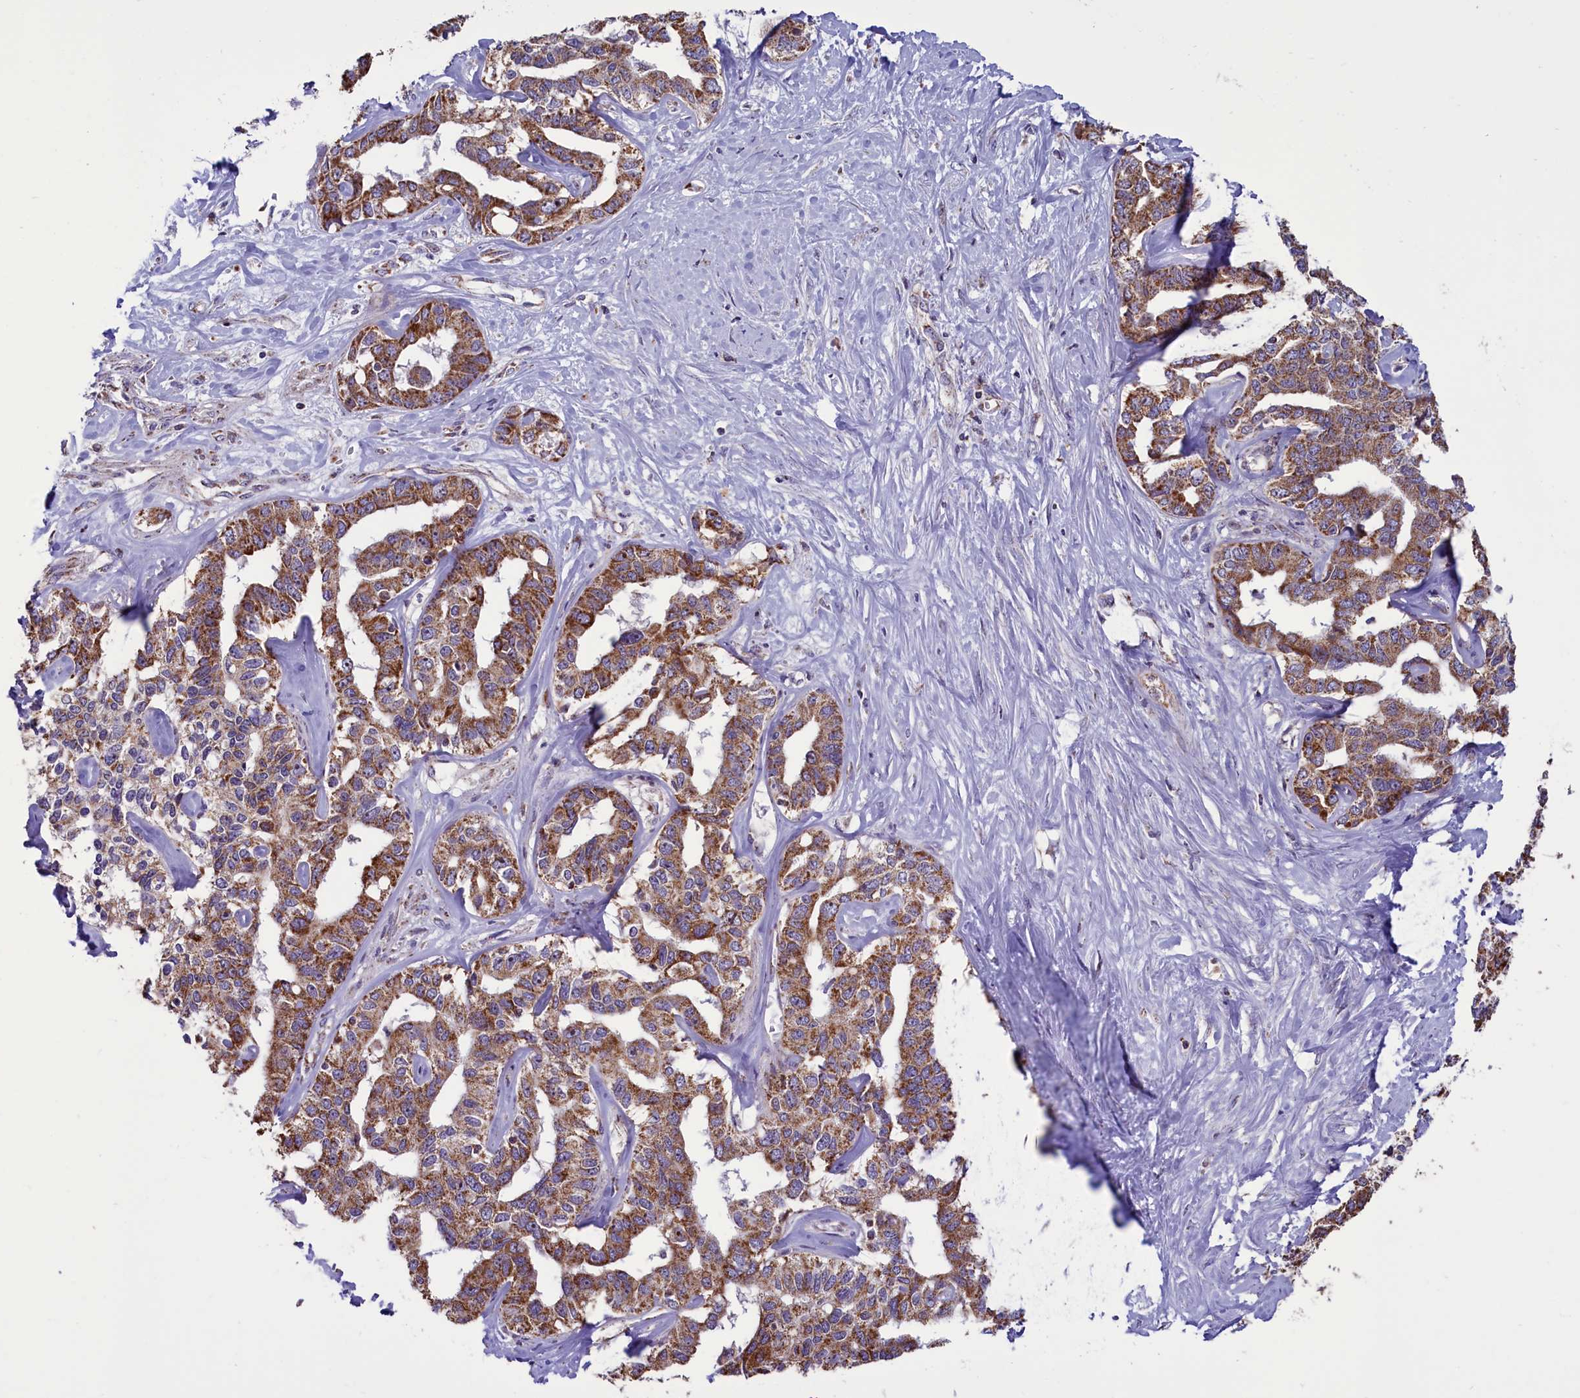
{"staining": {"intensity": "moderate", "quantity": ">75%", "location": "cytoplasmic/membranous"}, "tissue": "liver cancer", "cell_type": "Tumor cells", "image_type": "cancer", "snomed": [{"axis": "morphology", "description": "Cholangiocarcinoma"}, {"axis": "topography", "description": "Liver"}], "caption": "The image reveals immunohistochemical staining of liver cancer. There is moderate cytoplasmic/membranous expression is identified in approximately >75% of tumor cells.", "gene": "GLRX5", "patient": {"sex": "male", "age": 59}}